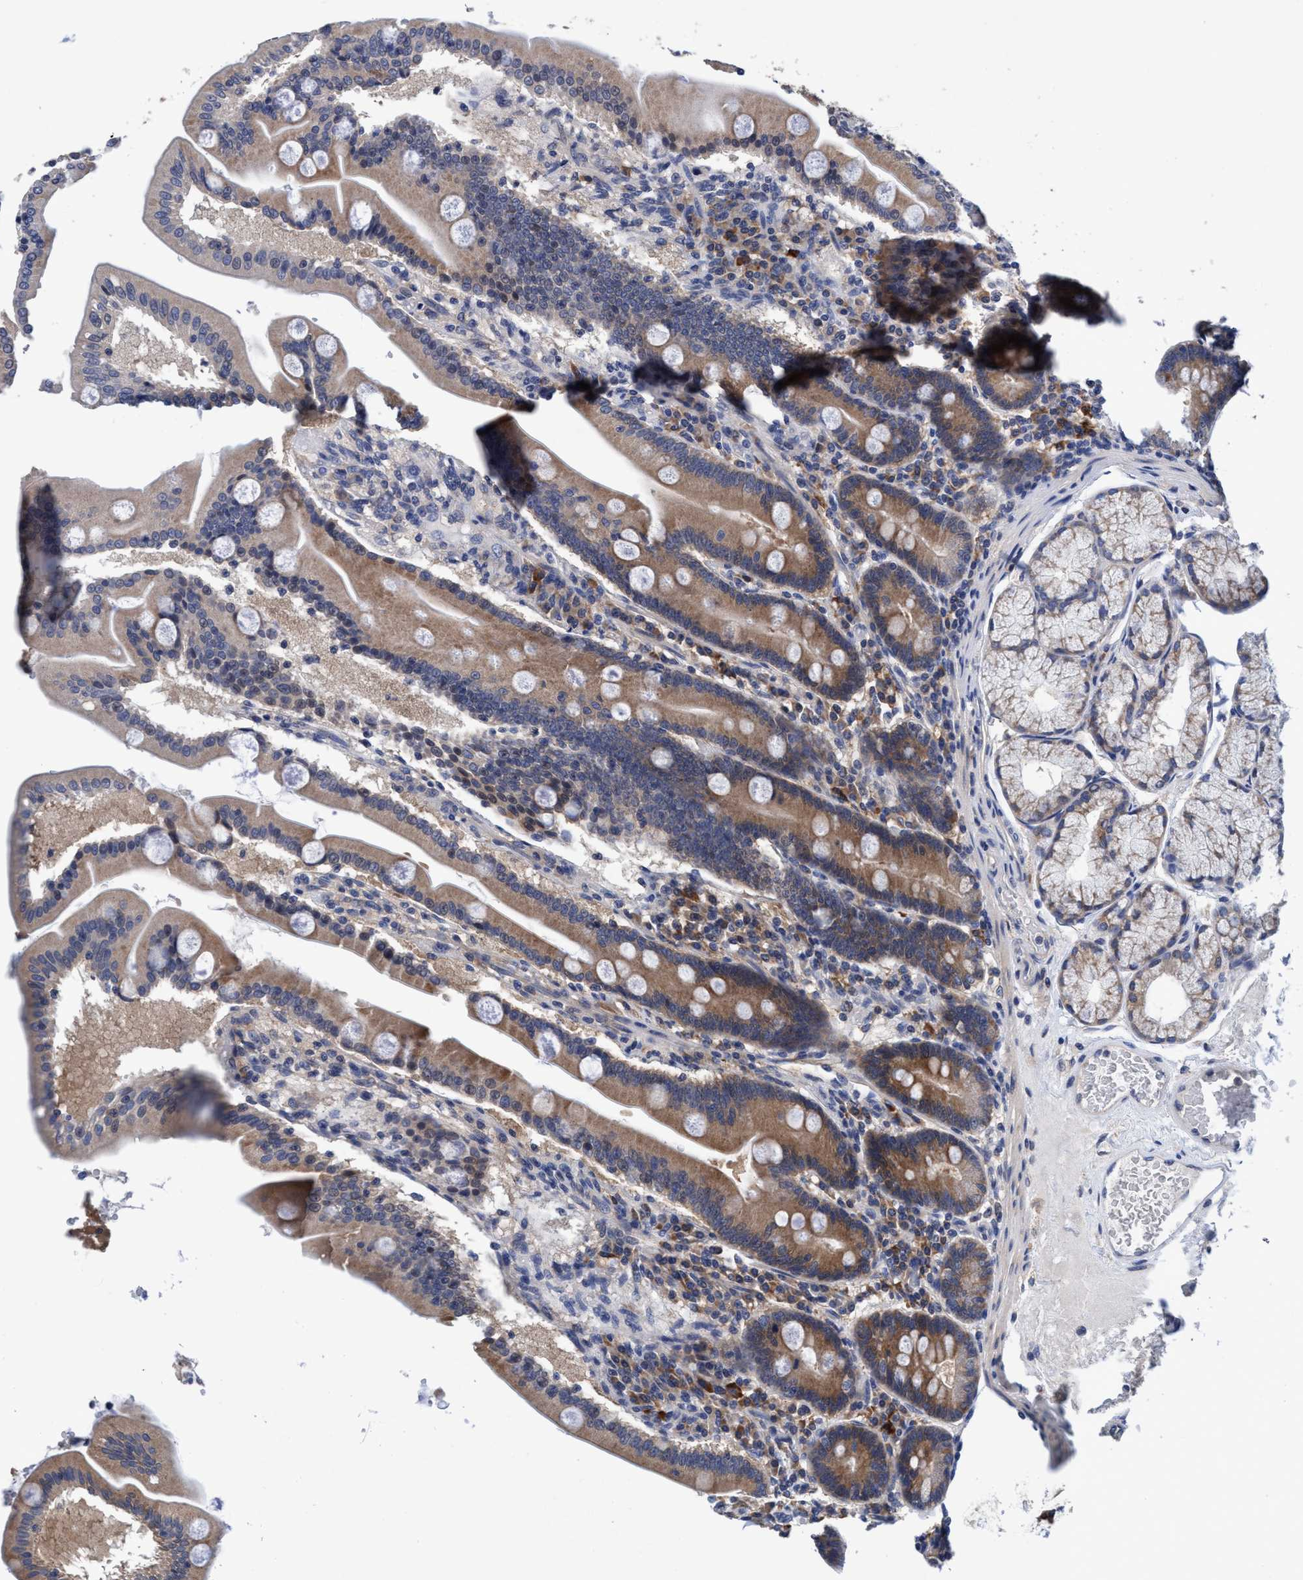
{"staining": {"intensity": "moderate", "quantity": ">75%", "location": "cytoplasmic/membranous"}, "tissue": "duodenum", "cell_type": "Glandular cells", "image_type": "normal", "snomed": [{"axis": "morphology", "description": "Normal tissue, NOS"}, {"axis": "topography", "description": "Duodenum"}], "caption": "IHC (DAB (3,3'-diaminobenzidine)) staining of benign duodenum exhibits moderate cytoplasmic/membranous protein positivity in about >75% of glandular cells.", "gene": "CALCOCO2", "patient": {"sex": "male", "age": 54}}